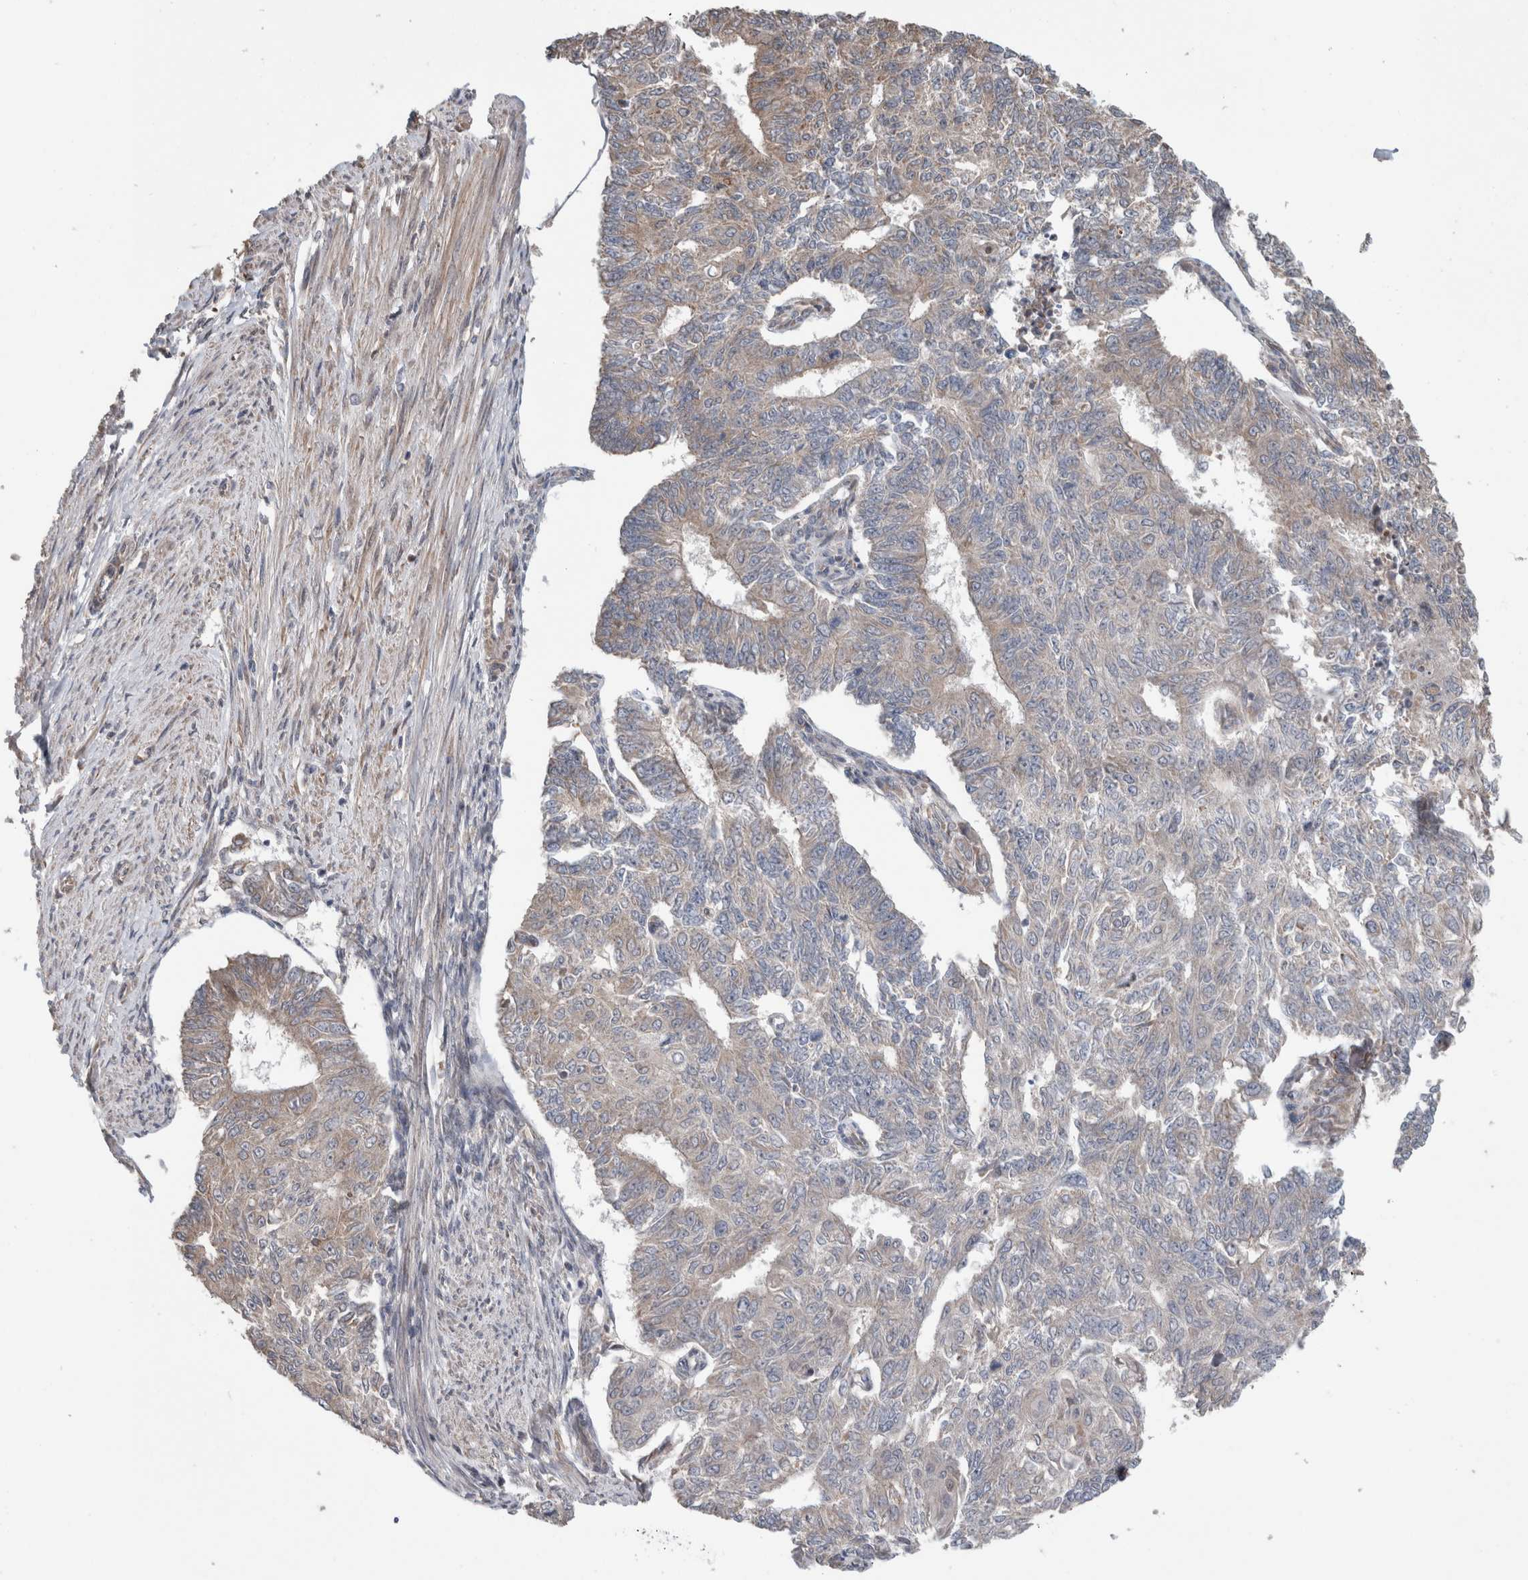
{"staining": {"intensity": "moderate", "quantity": "<25%", "location": "cytoplasmic/membranous"}, "tissue": "endometrial cancer", "cell_type": "Tumor cells", "image_type": "cancer", "snomed": [{"axis": "morphology", "description": "Adenocarcinoma, NOS"}, {"axis": "topography", "description": "Endometrium"}], "caption": "IHC photomicrograph of human endometrial cancer (adenocarcinoma) stained for a protein (brown), which demonstrates low levels of moderate cytoplasmic/membranous expression in about <25% of tumor cells.", "gene": "TRIM5", "patient": {"sex": "female", "age": 32}}